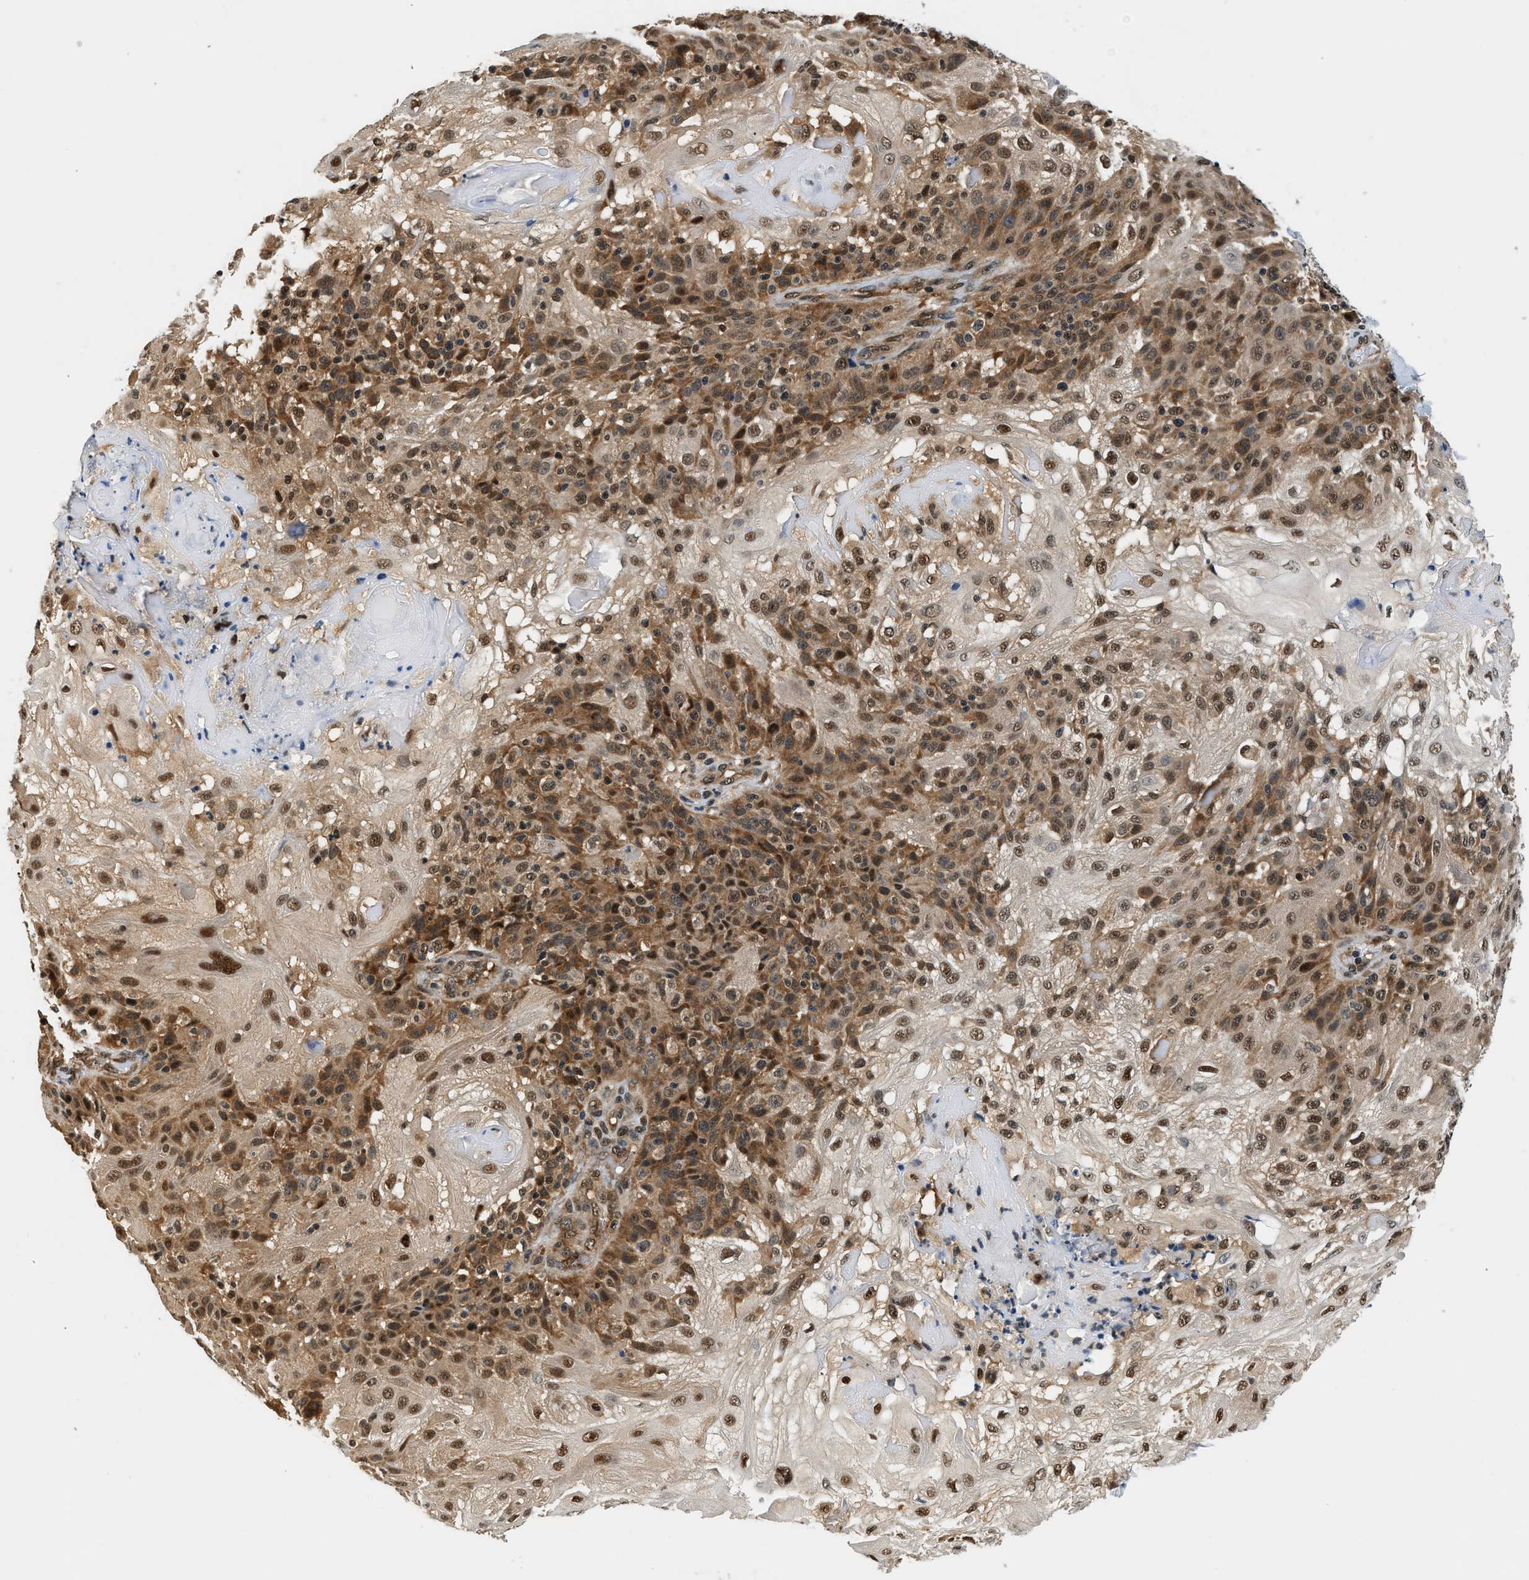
{"staining": {"intensity": "strong", "quantity": ">75%", "location": "cytoplasmic/membranous,nuclear"}, "tissue": "skin cancer", "cell_type": "Tumor cells", "image_type": "cancer", "snomed": [{"axis": "morphology", "description": "Normal tissue, NOS"}, {"axis": "morphology", "description": "Squamous cell carcinoma, NOS"}, {"axis": "topography", "description": "Skin"}], "caption": "Immunohistochemistry (IHC) of skin cancer displays high levels of strong cytoplasmic/membranous and nuclear staining in about >75% of tumor cells.", "gene": "PSMD3", "patient": {"sex": "female", "age": 83}}